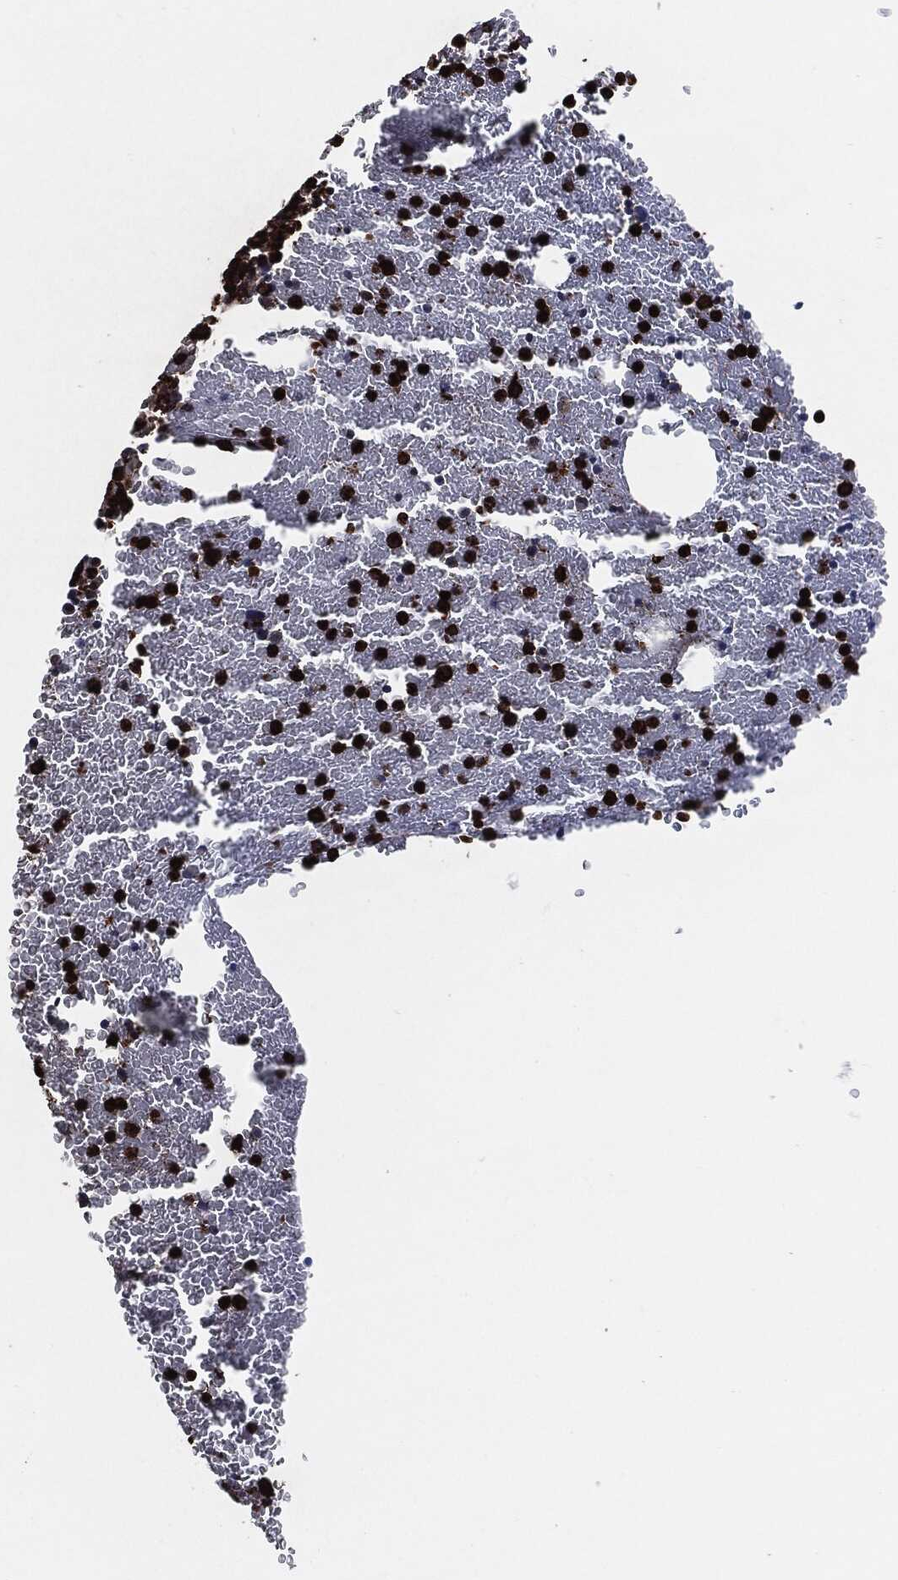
{"staining": {"intensity": "strong", "quantity": ">75%", "location": "cytoplasmic/membranous,nuclear"}, "tissue": "bone marrow", "cell_type": "Hematopoietic cells", "image_type": "normal", "snomed": [{"axis": "morphology", "description": "Normal tissue, NOS"}, {"axis": "topography", "description": "Bone marrow"}], "caption": "An immunohistochemistry image of normal tissue is shown. Protein staining in brown shows strong cytoplasmic/membranous,nuclear positivity in bone marrow within hematopoietic cells.", "gene": "MPO", "patient": {"sex": "male", "age": 83}}